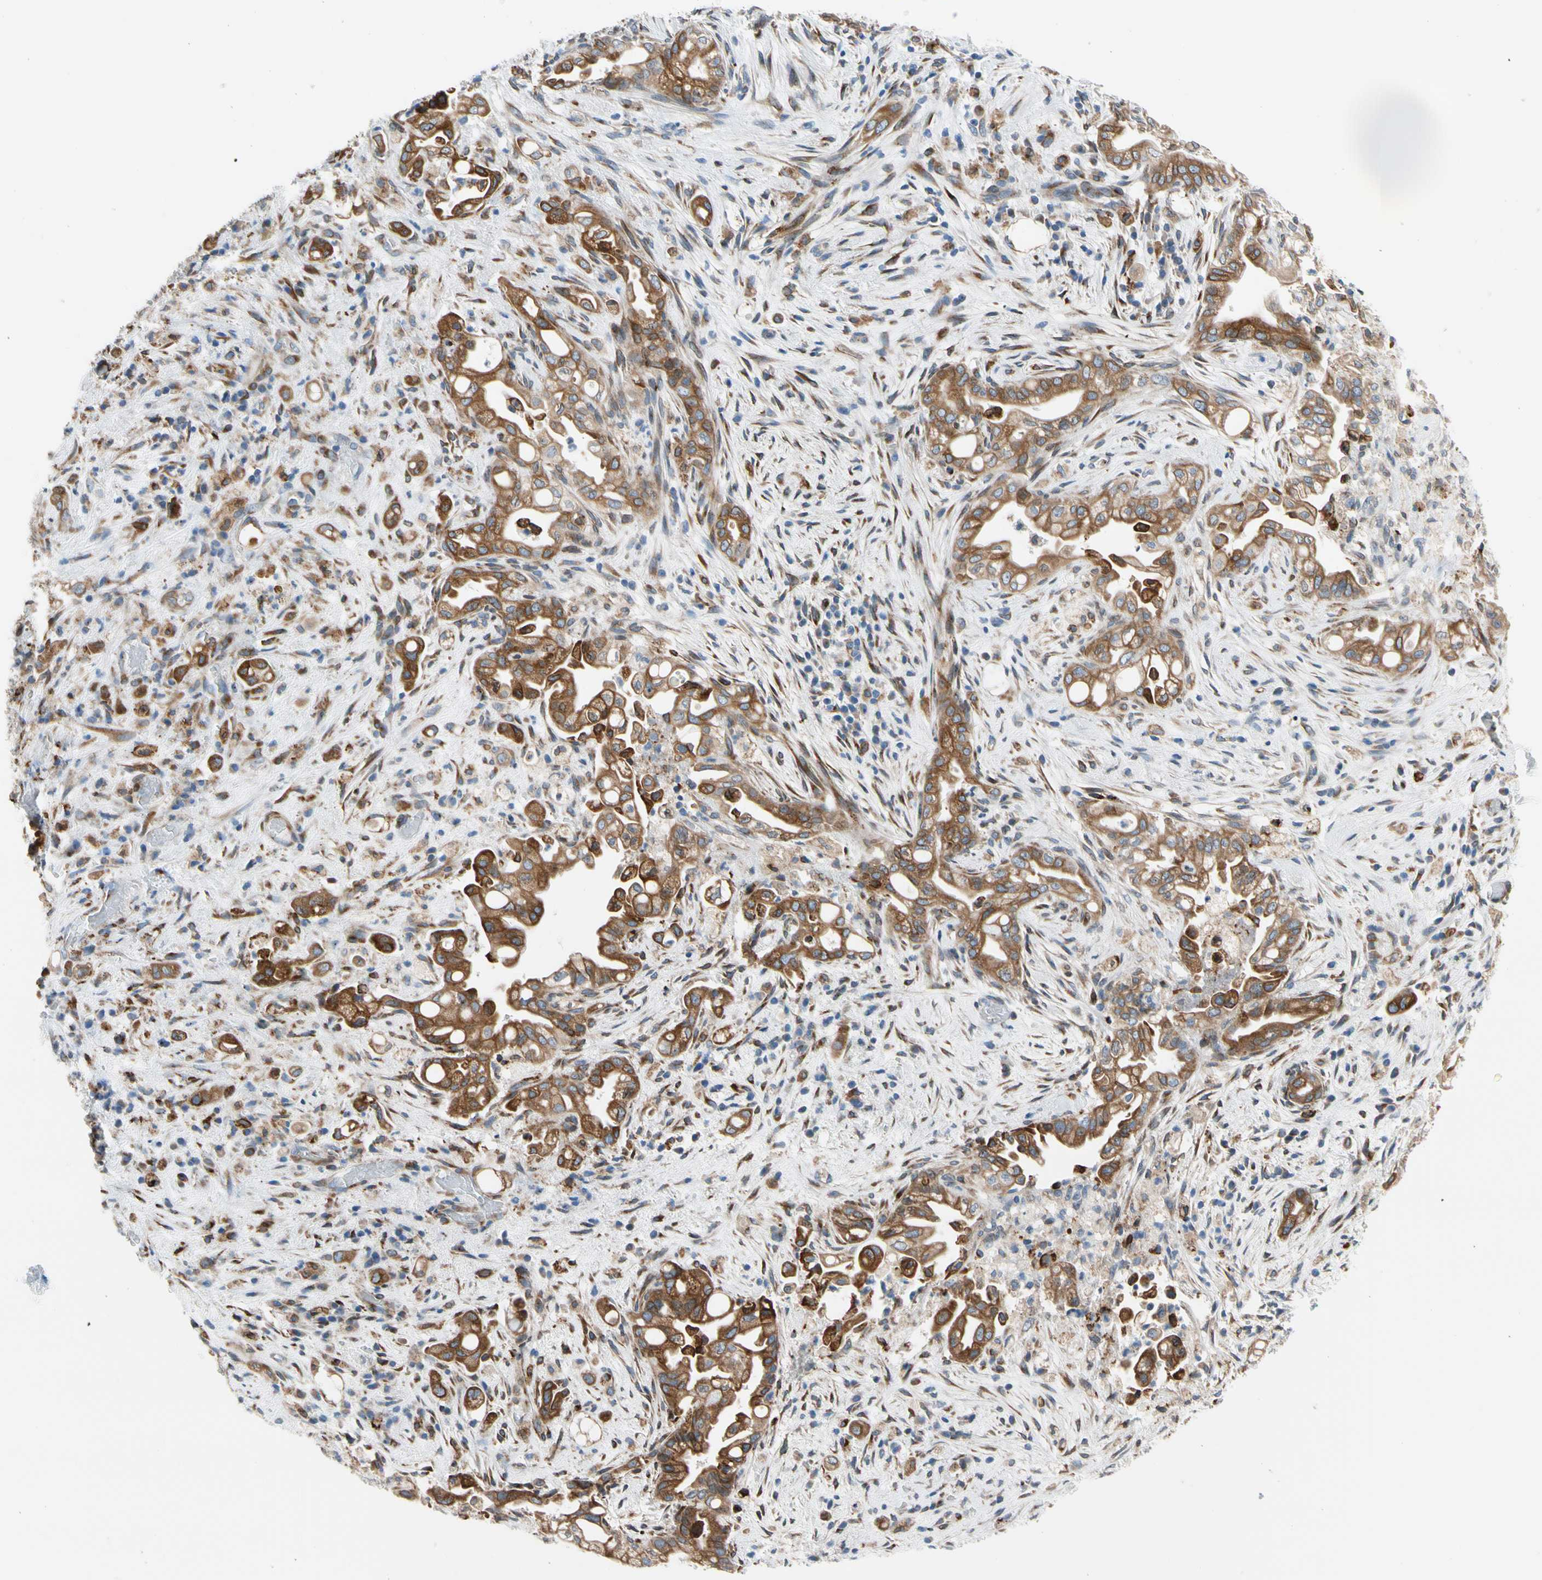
{"staining": {"intensity": "moderate", "quantity": ">75%", "location": "cytoplasmic/membranous"}, "tissue": "liver cancer", "cell_type": "Tumor cells", "image_type": "cancer", "snomed": [{"axis": "morphology", "description": "Cholangiocarcinoma"}, {"axis": "topography", "description": "Liver"}], "caption": "Immunohistochemical staining of human liver cholangiocarcinoma demonstrates medium levels of moderate cytoplasmic/membranous protein positivity in approximately >75% of tumor cells. (Brightfield microscopy of DAB IHC at high magnification).", "gene": "NUCB1", "patient": {"sex": "female", "age": 68}}